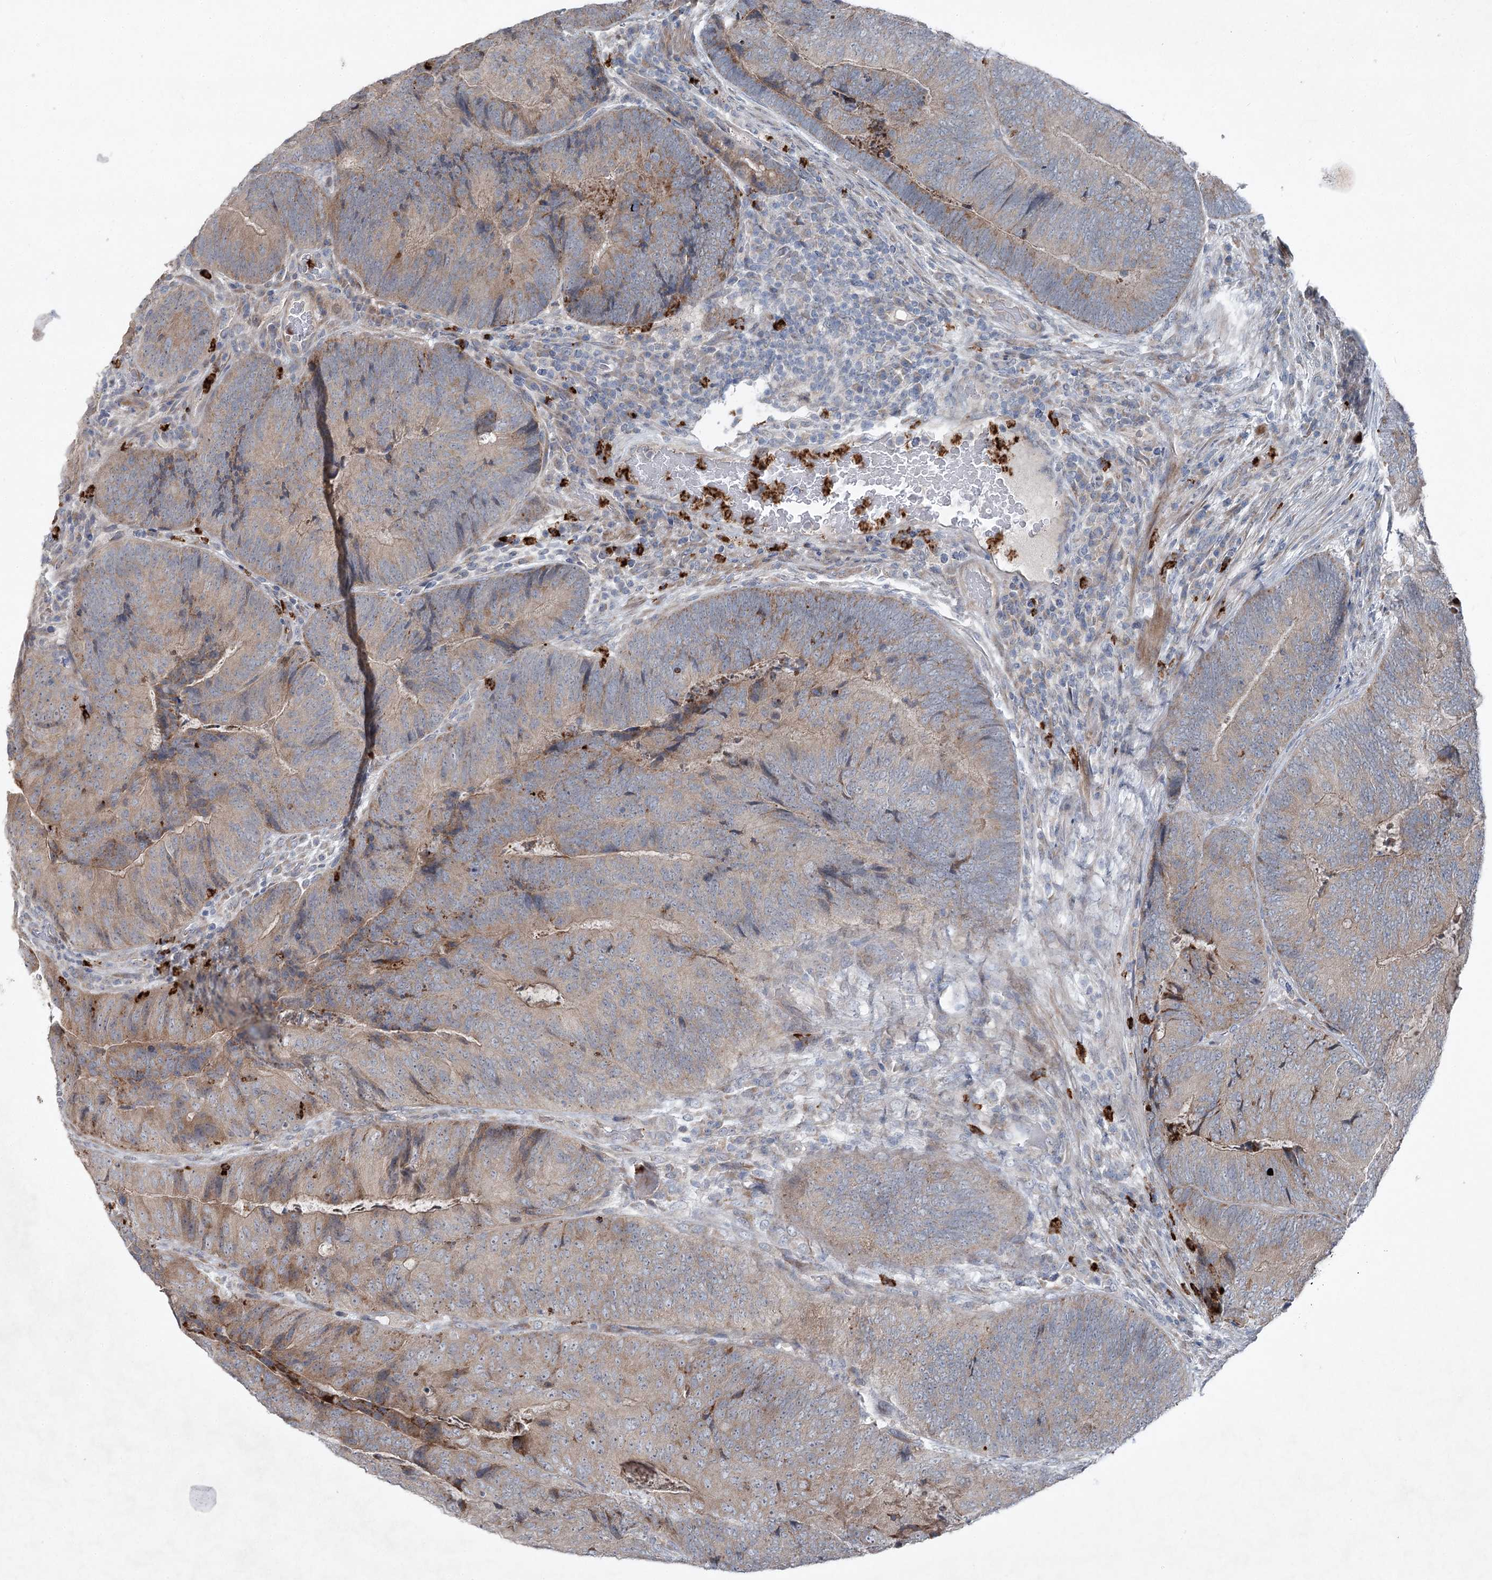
{"staining": {"intensity": "moderate", "quantity": "<25%", "location": "cytoplasmic/membranous"}, "tissue": "colorectal cancer", "cell_type": "Tumor cells", "image_type": "cancer", "snomed": [{"axis": "morphology", "description": "Adenocarcinoma, NOS"}, {"axis": "topography", "description": "Colon"}], "caption": "Immunohistochemistry (IHC) staining of colorectal cancer, which shows low levels of moderate cytoplasmic/membranous positivity in about <25% of tumor cells indicating moderate cytoplasmic/membranous protein positivity. The staining was performed using DAB (3,3'-diaminobenzidine) (brown) for protein detection and nuclei were counterstained in hematoxylin (blue).", "gene": "PLA2G12A", "patient": {"sex": "female", "age": 67}}